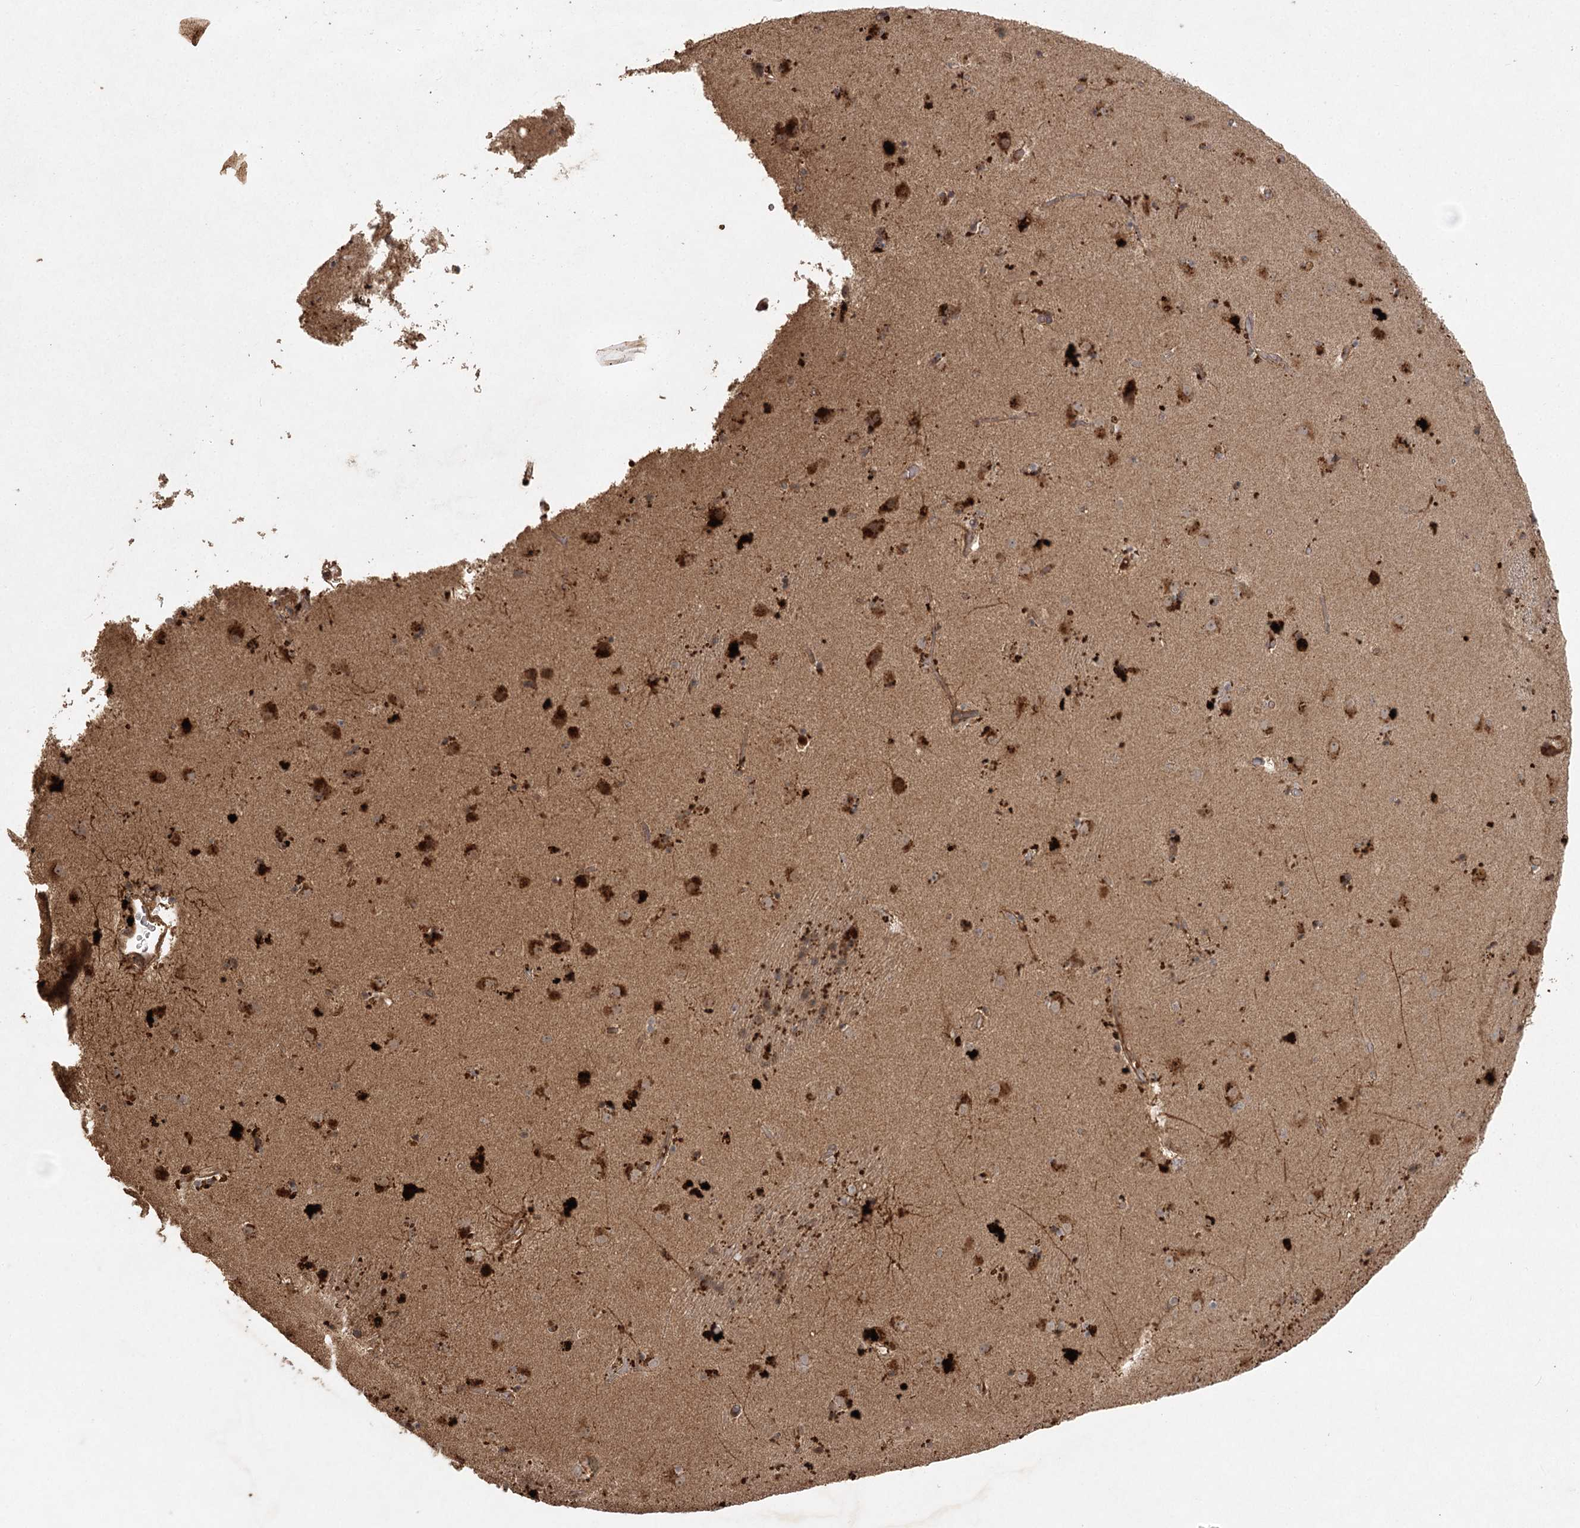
{"staining": {"intensity": "moderate", "quantity": ">75%", "location": "cytoplasmic/membranous"}, "tissue": "caudate", "cell_type": "Glial cells", "image_type": "normal", "snomed": [{"axis": "morphology", "description": "Normal tissue, NOS"}, {"axis": "topography", "description": "Lateral ventricle wall"}], "caption": "Immunohistochemical staining of normal human caudate displays >75% levels of moderate cytoplasmic/membranous protein expression in approximately >75% of glial cells. The staining was performed using DAB (3,3'-diaminobenzidine) to visualize the protein expression in brown, while the nuclei were stained in blue with hematoxylin (Magnification: 20x).", "gene": "ARL13A", "patient": {"sex": "male", "age": 70}}